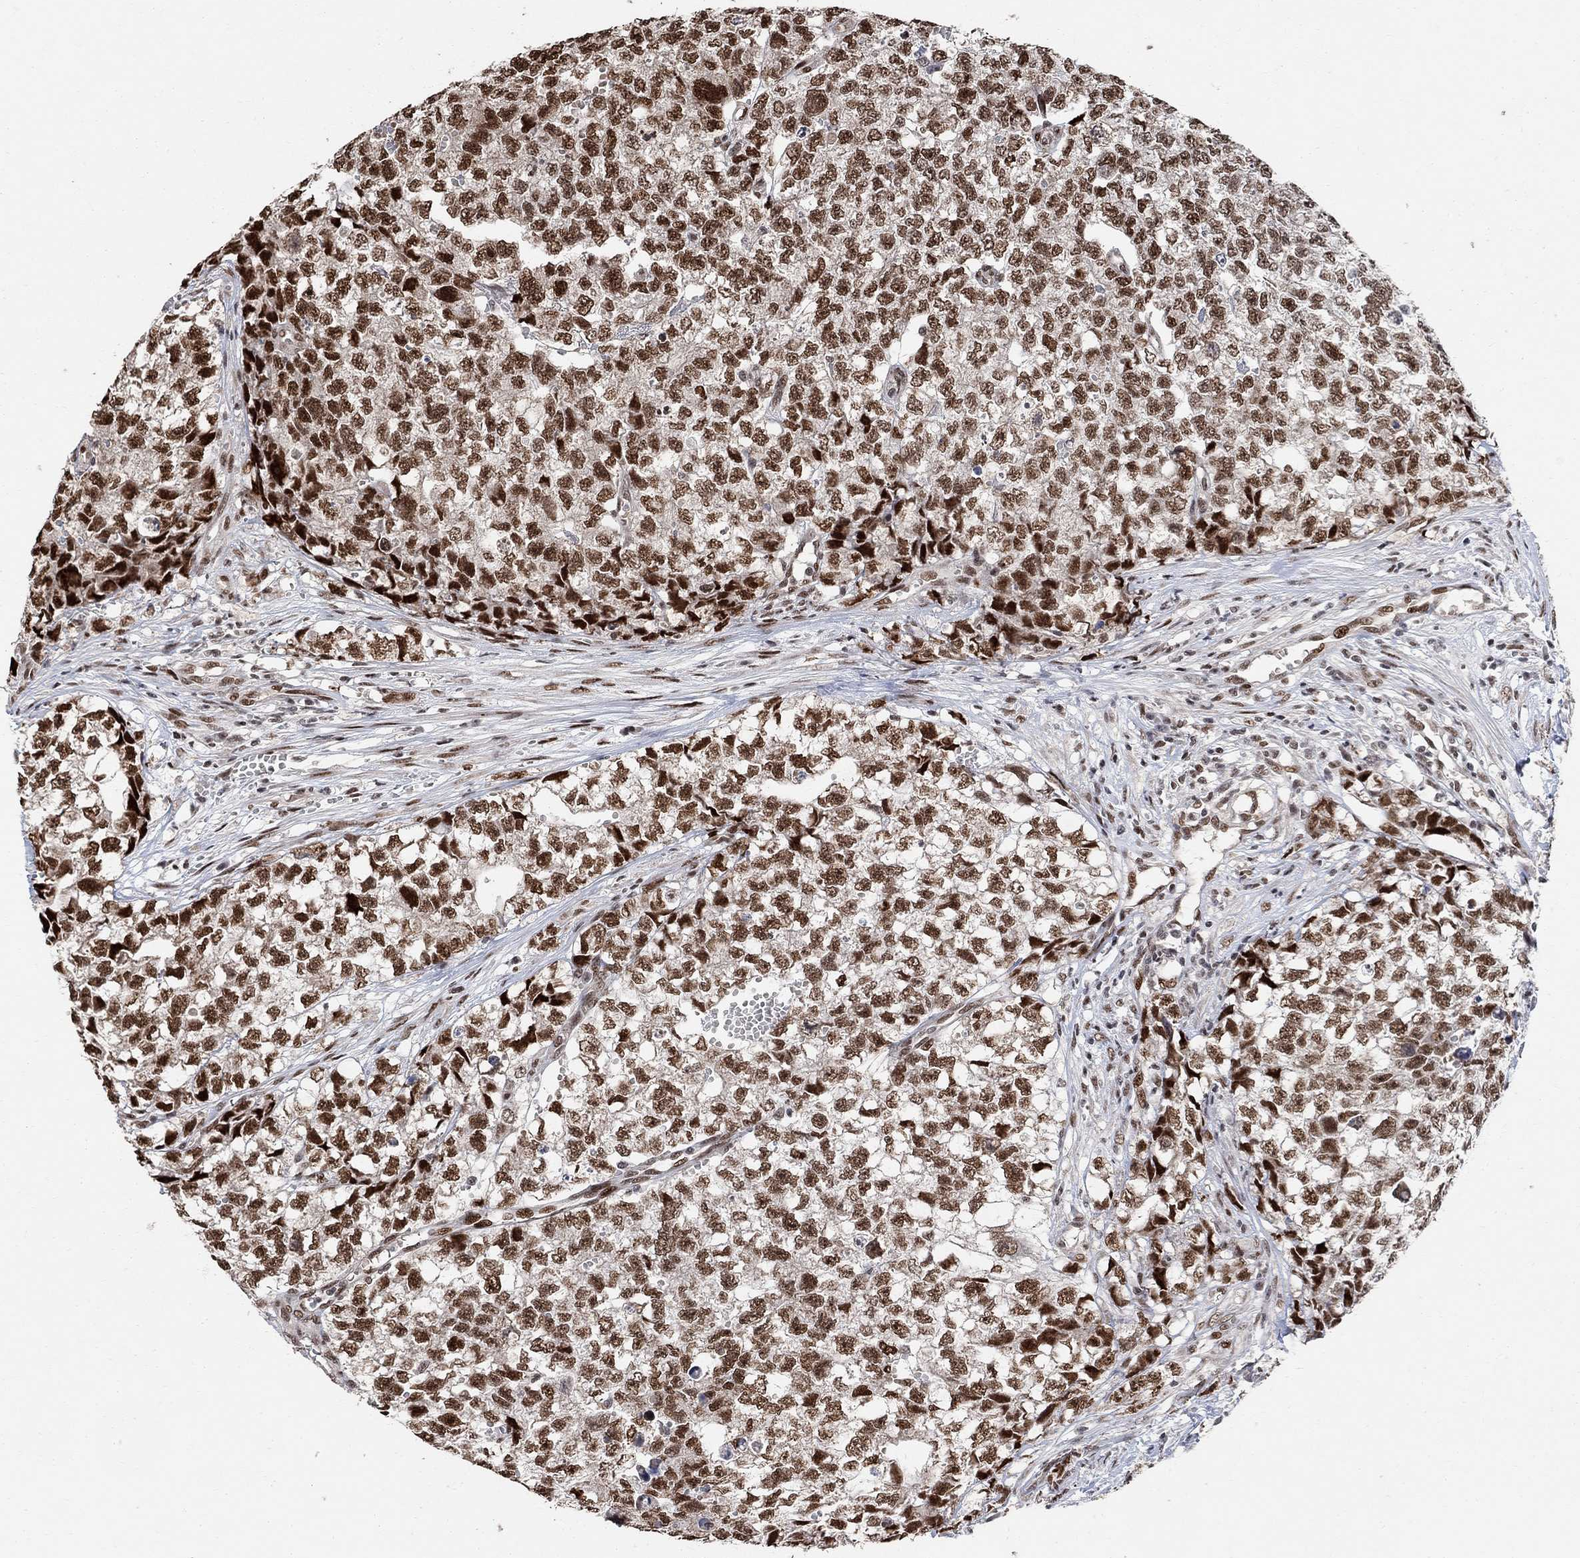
{"staining": {"intensity": "strong", "quantity": ">75%", "location": "nuclear"}, "tissue": "testis cancer", "cell_type": "Tumor cells", "image_type": "cancer", "snomed": [{"axis": "morphology", "description": "Seminoma, NOS"}, {"axis": "morphology", "description": "Carcinoma, Embryonal, NOS"}, {"axis": "topography", "description": "Testis"}], "caption": "An immunohistochemistry (IHC) micrograph of tumor tissue is shown. Protein staining in brown highlights strong nuclear positivity in testis cancer (seminoma) within tumor cells. The staining was performed using DAB (3,3'-diaminobenzidine) to visualize the protein expression in brown, while the nuclei were stained in blue with hematoxylin (Magnification: 20x).", "gene": "E4F1", "patient": {"sex": "male", "age": 22}}